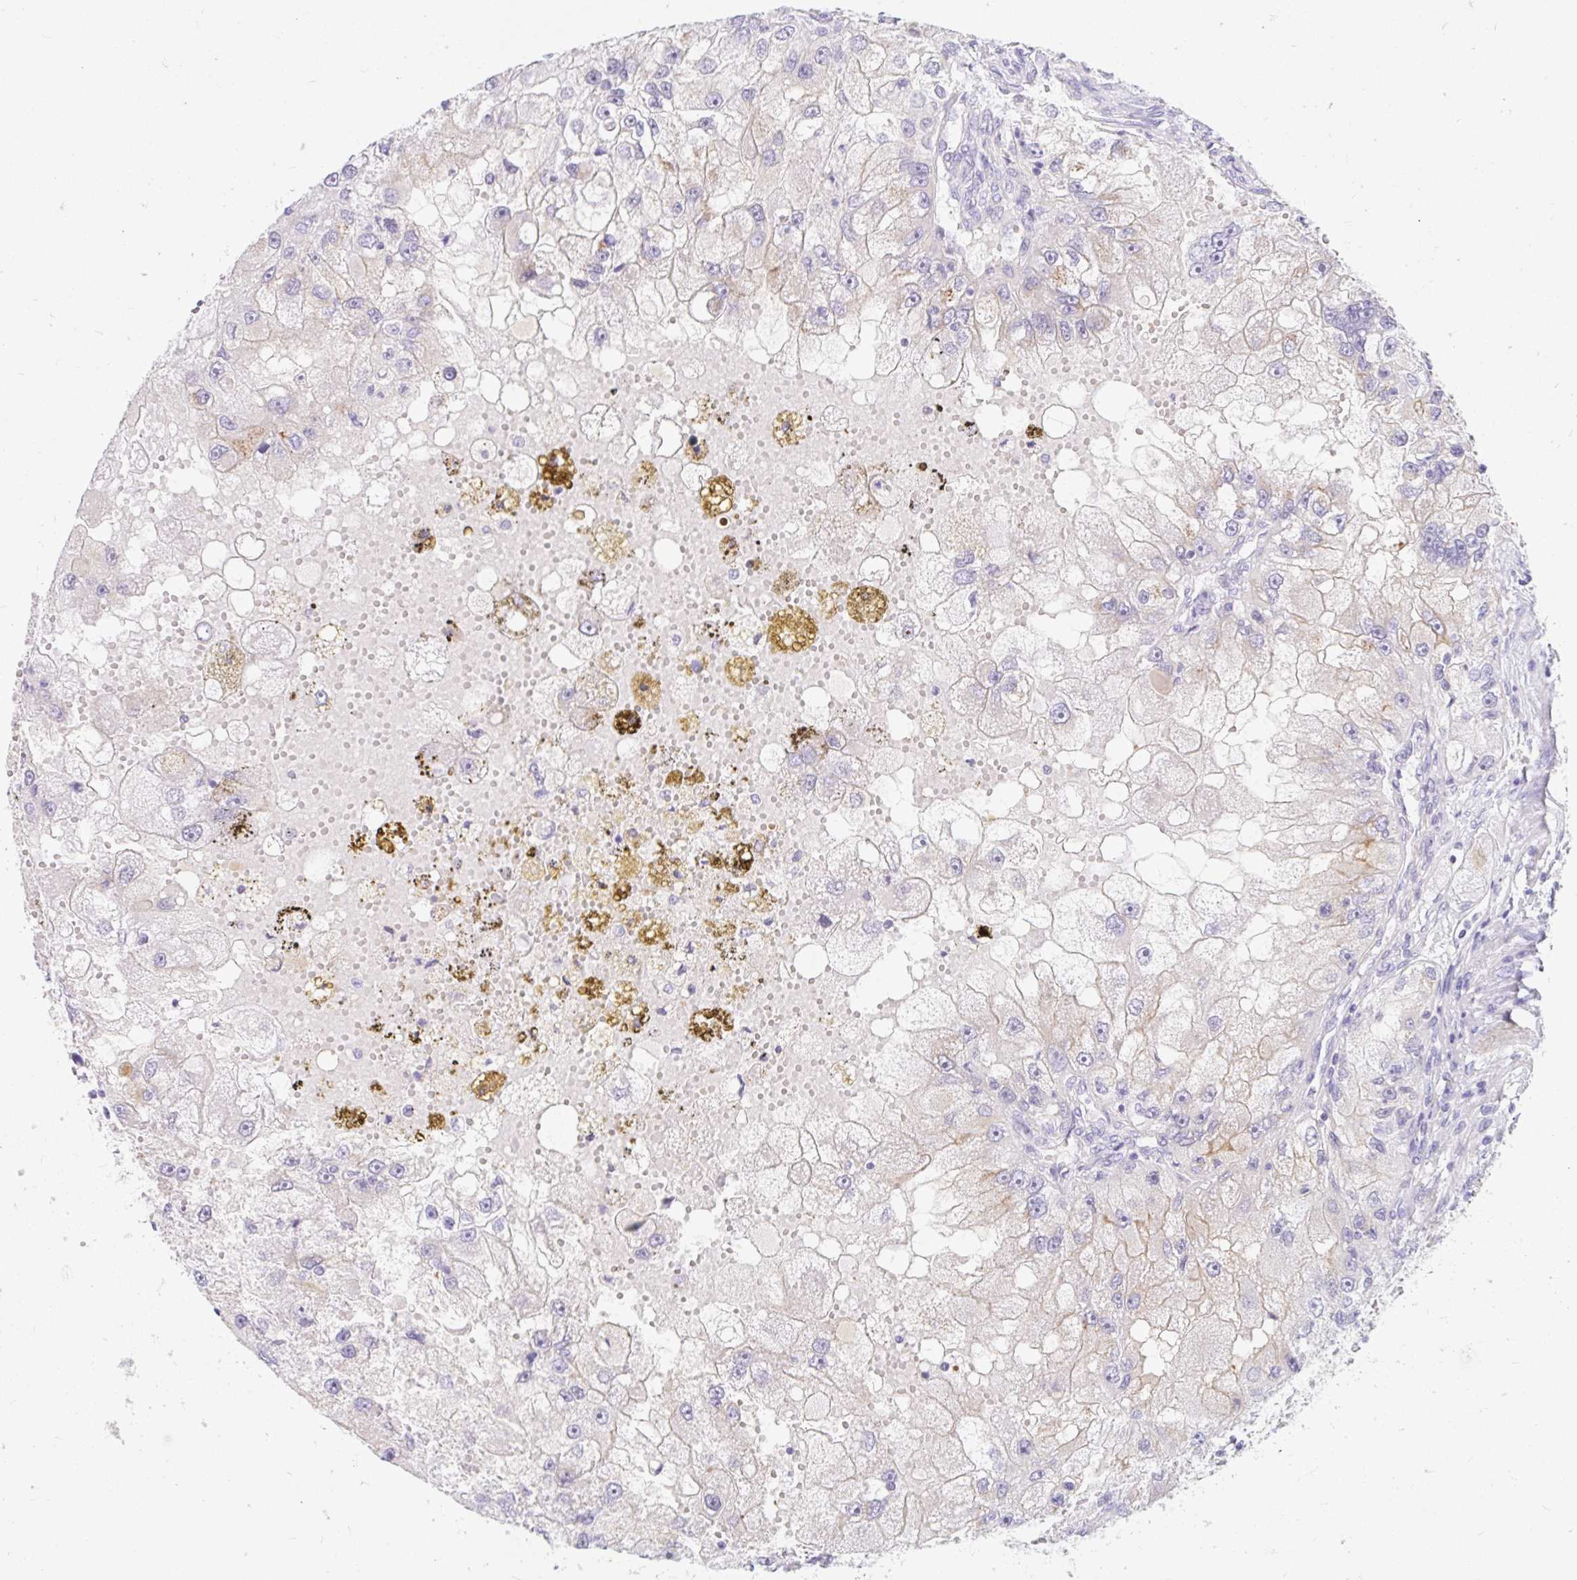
{"staining": {"intensity": "negative", "quantity": "none", "location": "none"}, "tissue": "renal cancer", "cell_type": "Tumor cells", "image_type": "cancer", "snomed": [{"axis": "morphology", "description": "Adenocarcinoma, NOS"}, {"axis": "topography", "description": "Kidney"}], "caption": "The image shows no staining of tumor cells in renal adenocarcinoma.", "gene": "SLC28A1", "patient": {"sex": "male", "age": 63}}